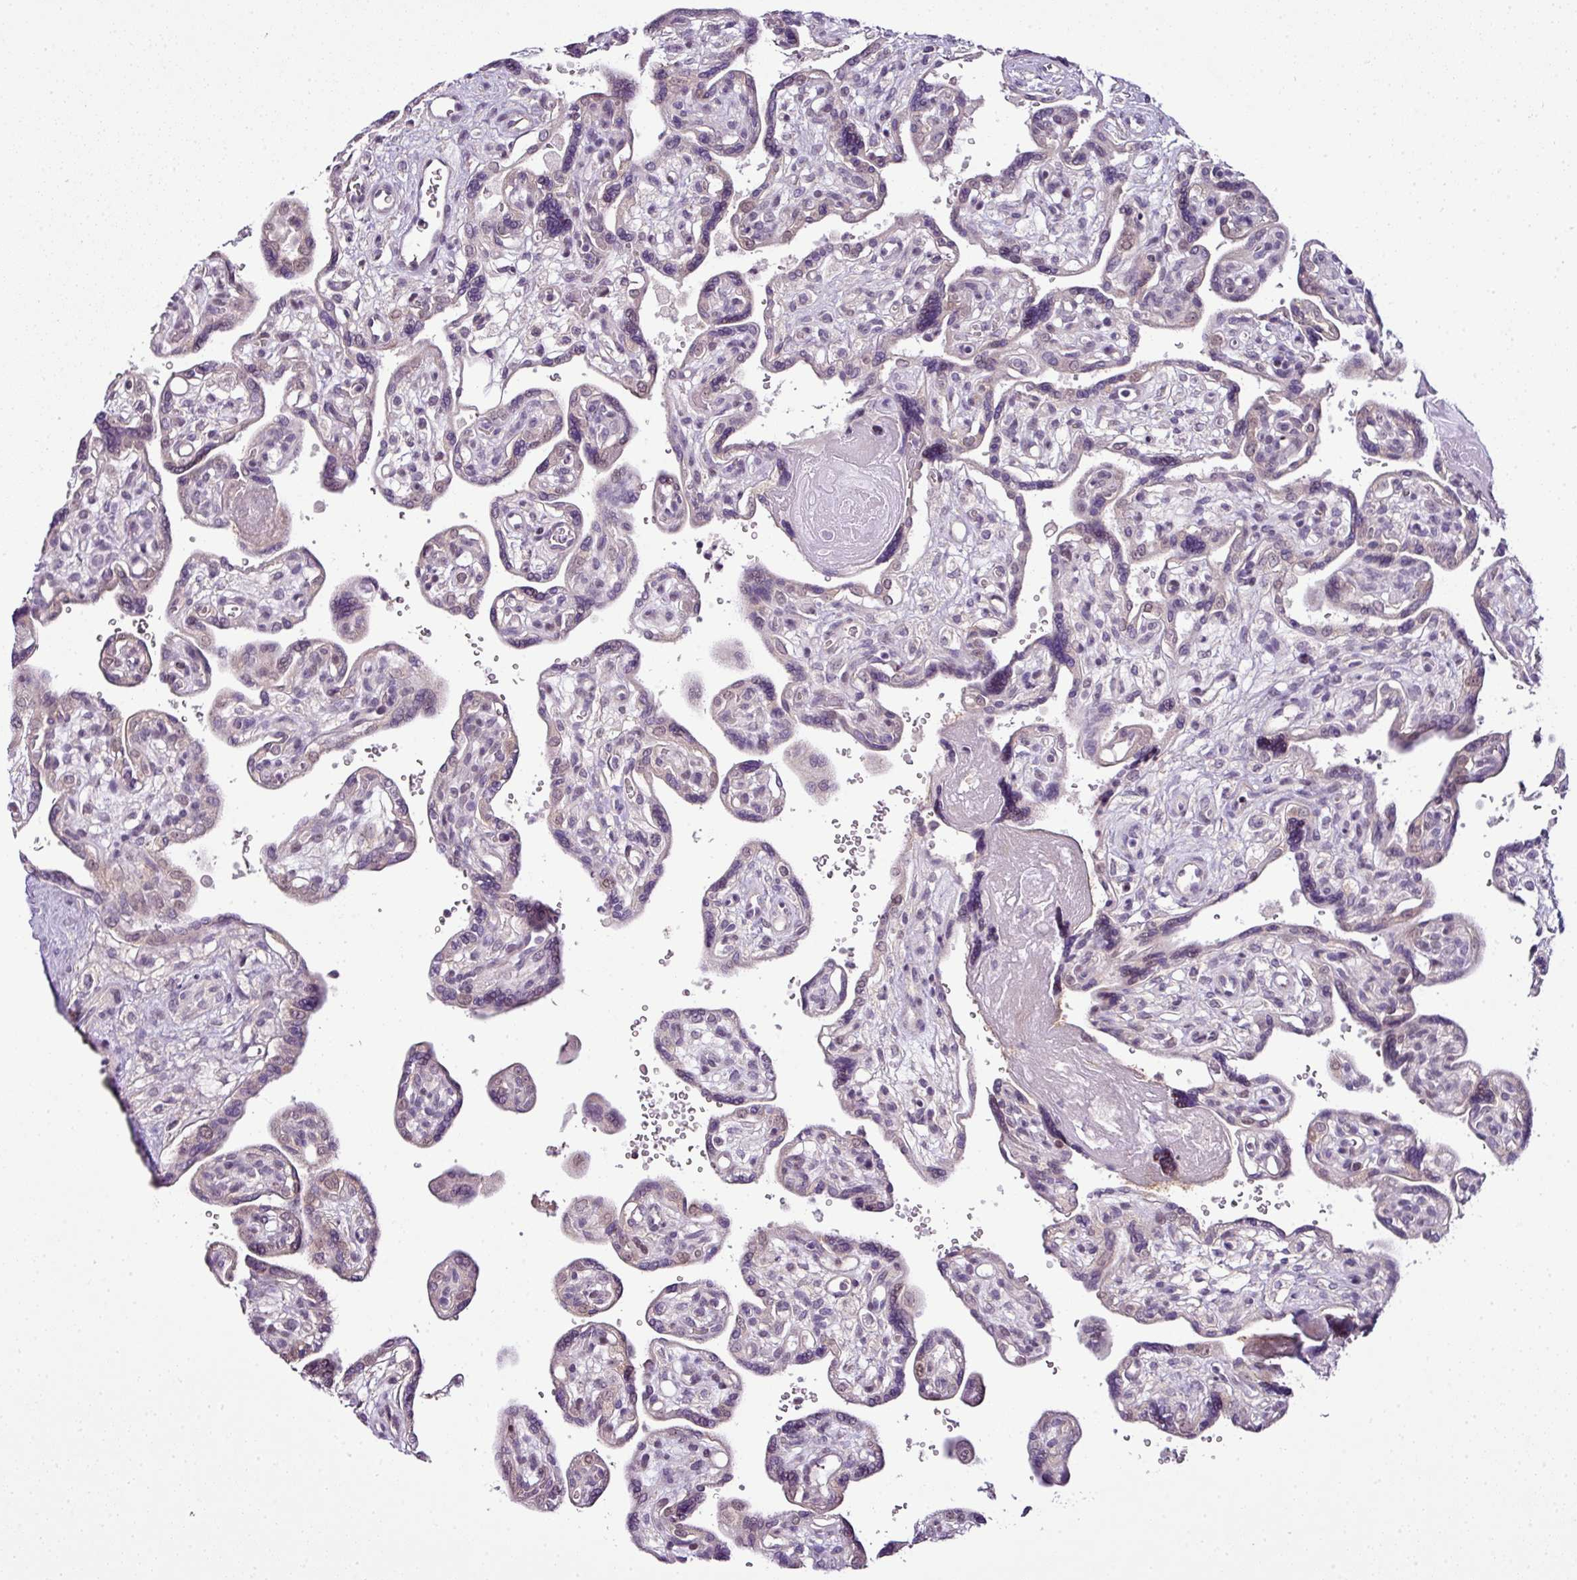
{"staining": {"intensity": "negative", "quantity": "none", "location": "none"}, "tissue": "placenta", "cell_type": "Decidual cells", "image_type": "normal", "snomed": [{"axis": "morphology", "description": "Normal tissue, NOS"}, {"axis": "topography", "description": "Placenta"}], "caption": "Human placenta stained for a protein using IHC demonstrates no expression in decidual cells.", "gene": "TEX30", "patient": {"sex": "female", "age": 39}}